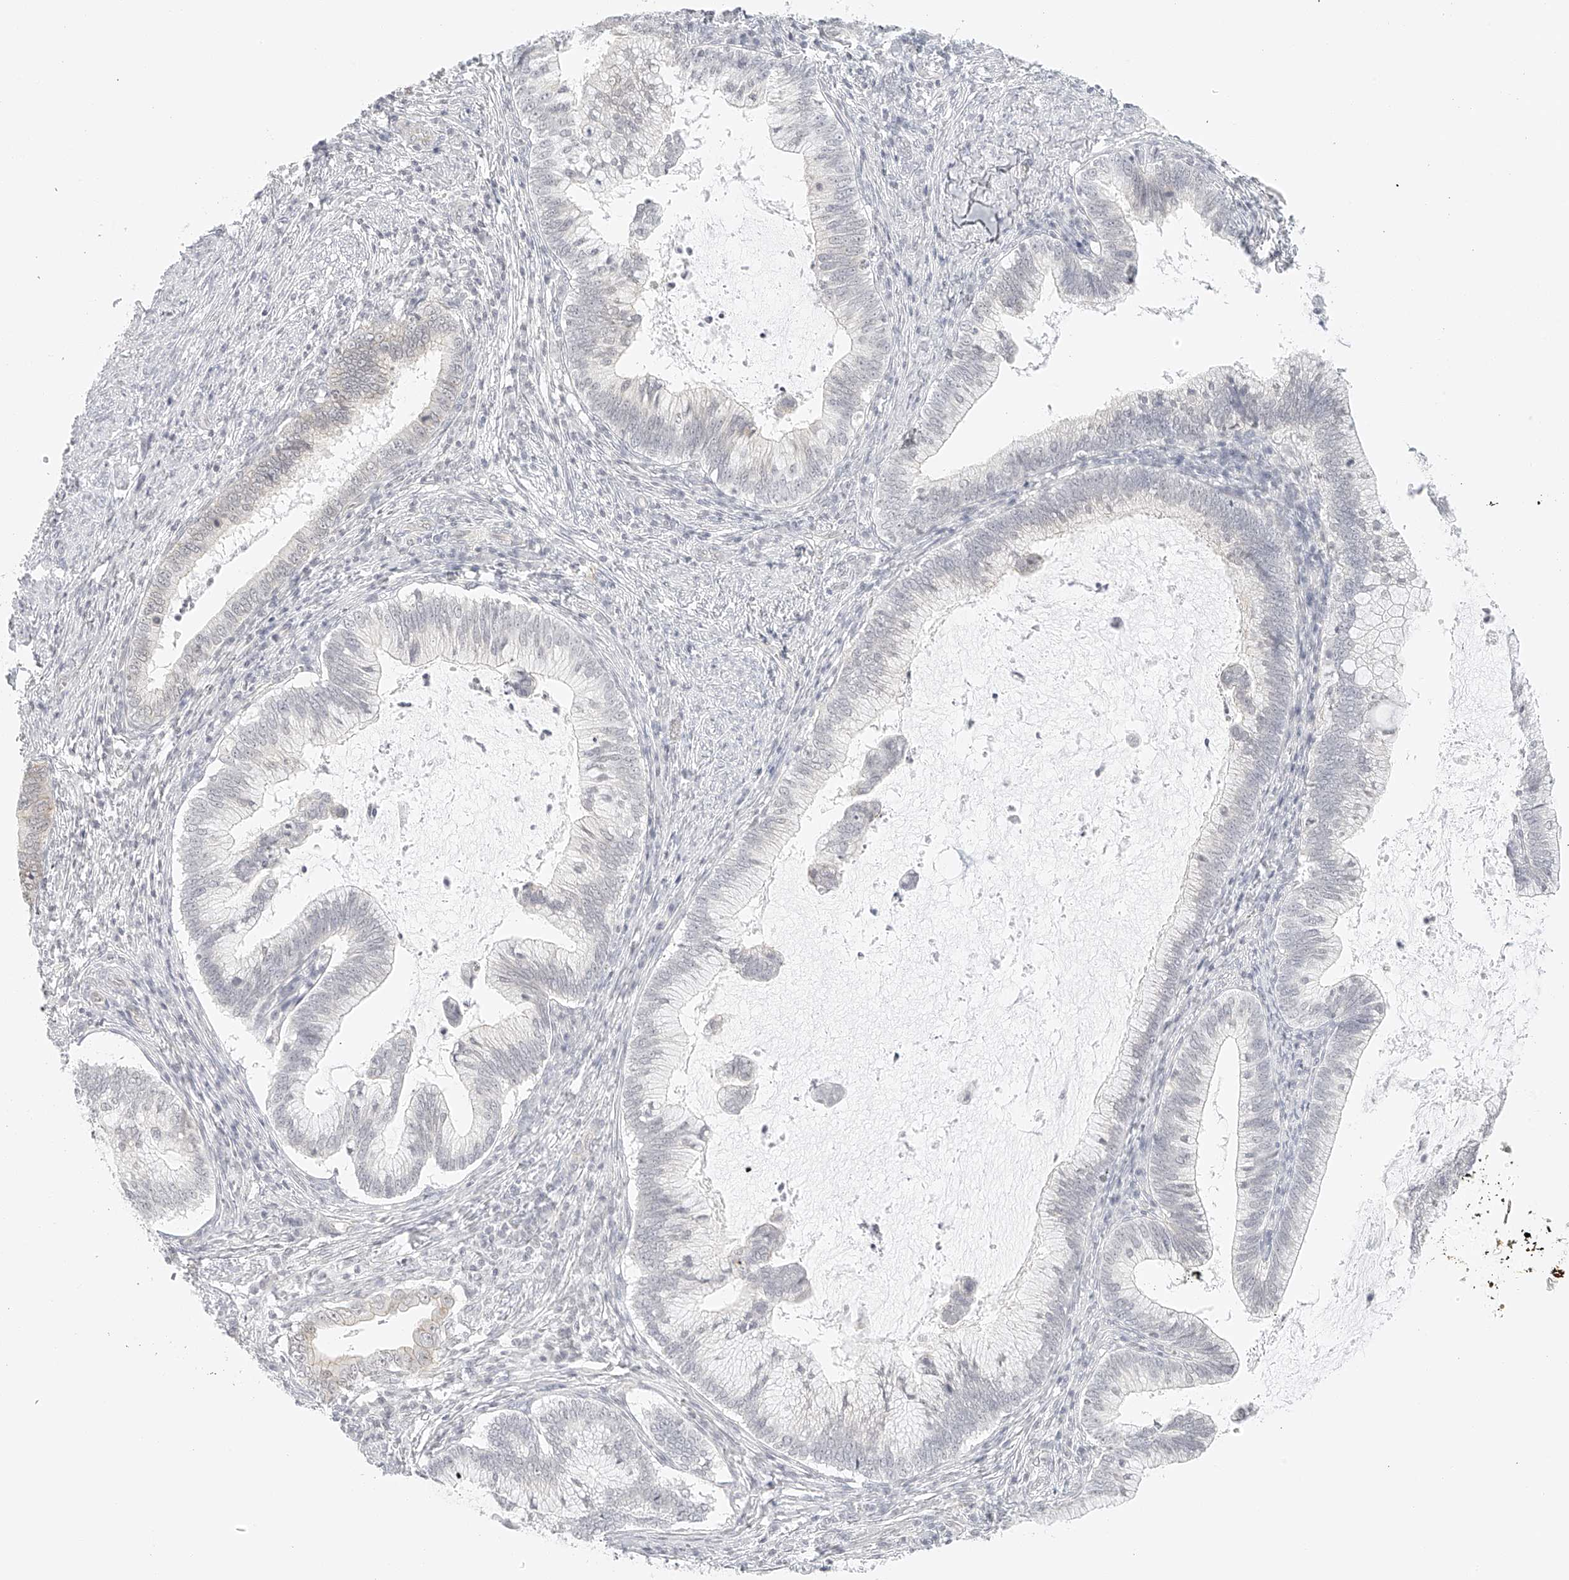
{"staining": {"intensity": "negative", "quantity": "none", "location": "none"}, "tissue": "cervical cancer", "cell_type": "Tumor cells", "image_type": "cancer", "snomed": [{"axis": "morphology", "description": "Adenocarcinoma, NOS"}, {"axis": "topography", "description": "Cervix"}], "caption": "Tumor cells are negative for brown protein staining in cervical adenocarcinoma.", "gene": "ZFP69", "patient": {"sex": "female", "age": 36}}